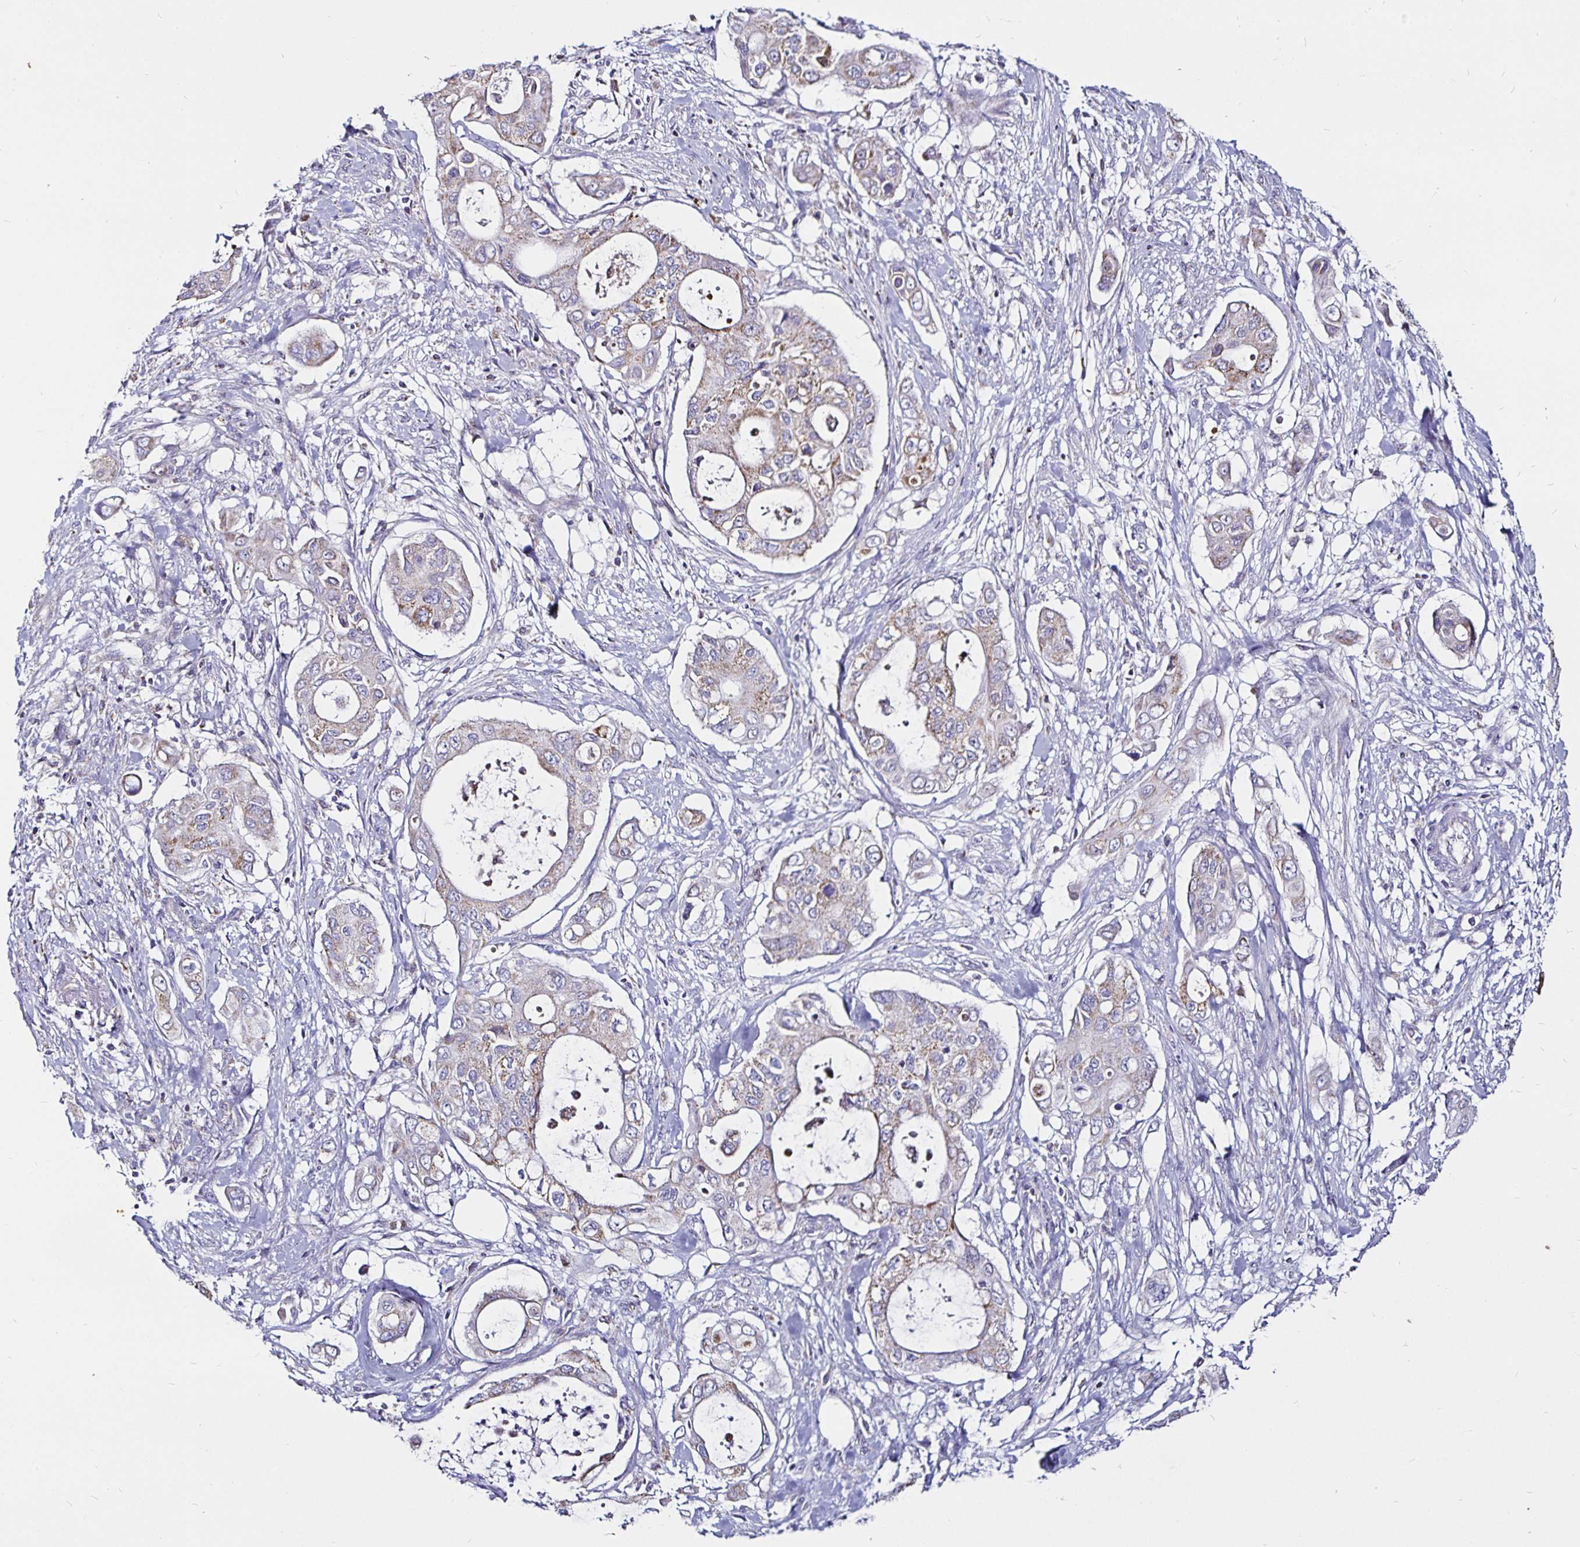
{"staining": {"intensity": "weak", "quantity": "<25%", "location": "cytoplasmic/membranous"}, "tissue": "pancreatic cancer", "cell_type": "Tumor cells", "image_type": "cancer", "snomed": [{"axis": "morphology", "description": "Adenocarcinoma, NOS"}, {"axis": "topography", "description": "Pancreas"}], "caption": "An immunohistochemistry (IHC) micrograph of pancreatic adenocarcinoma is shown. There is no staining in tumor cells of pancreatic adenocarcinoma.", "gene": "PGAM2", "patient": {"sex": "female", "age": 63}}